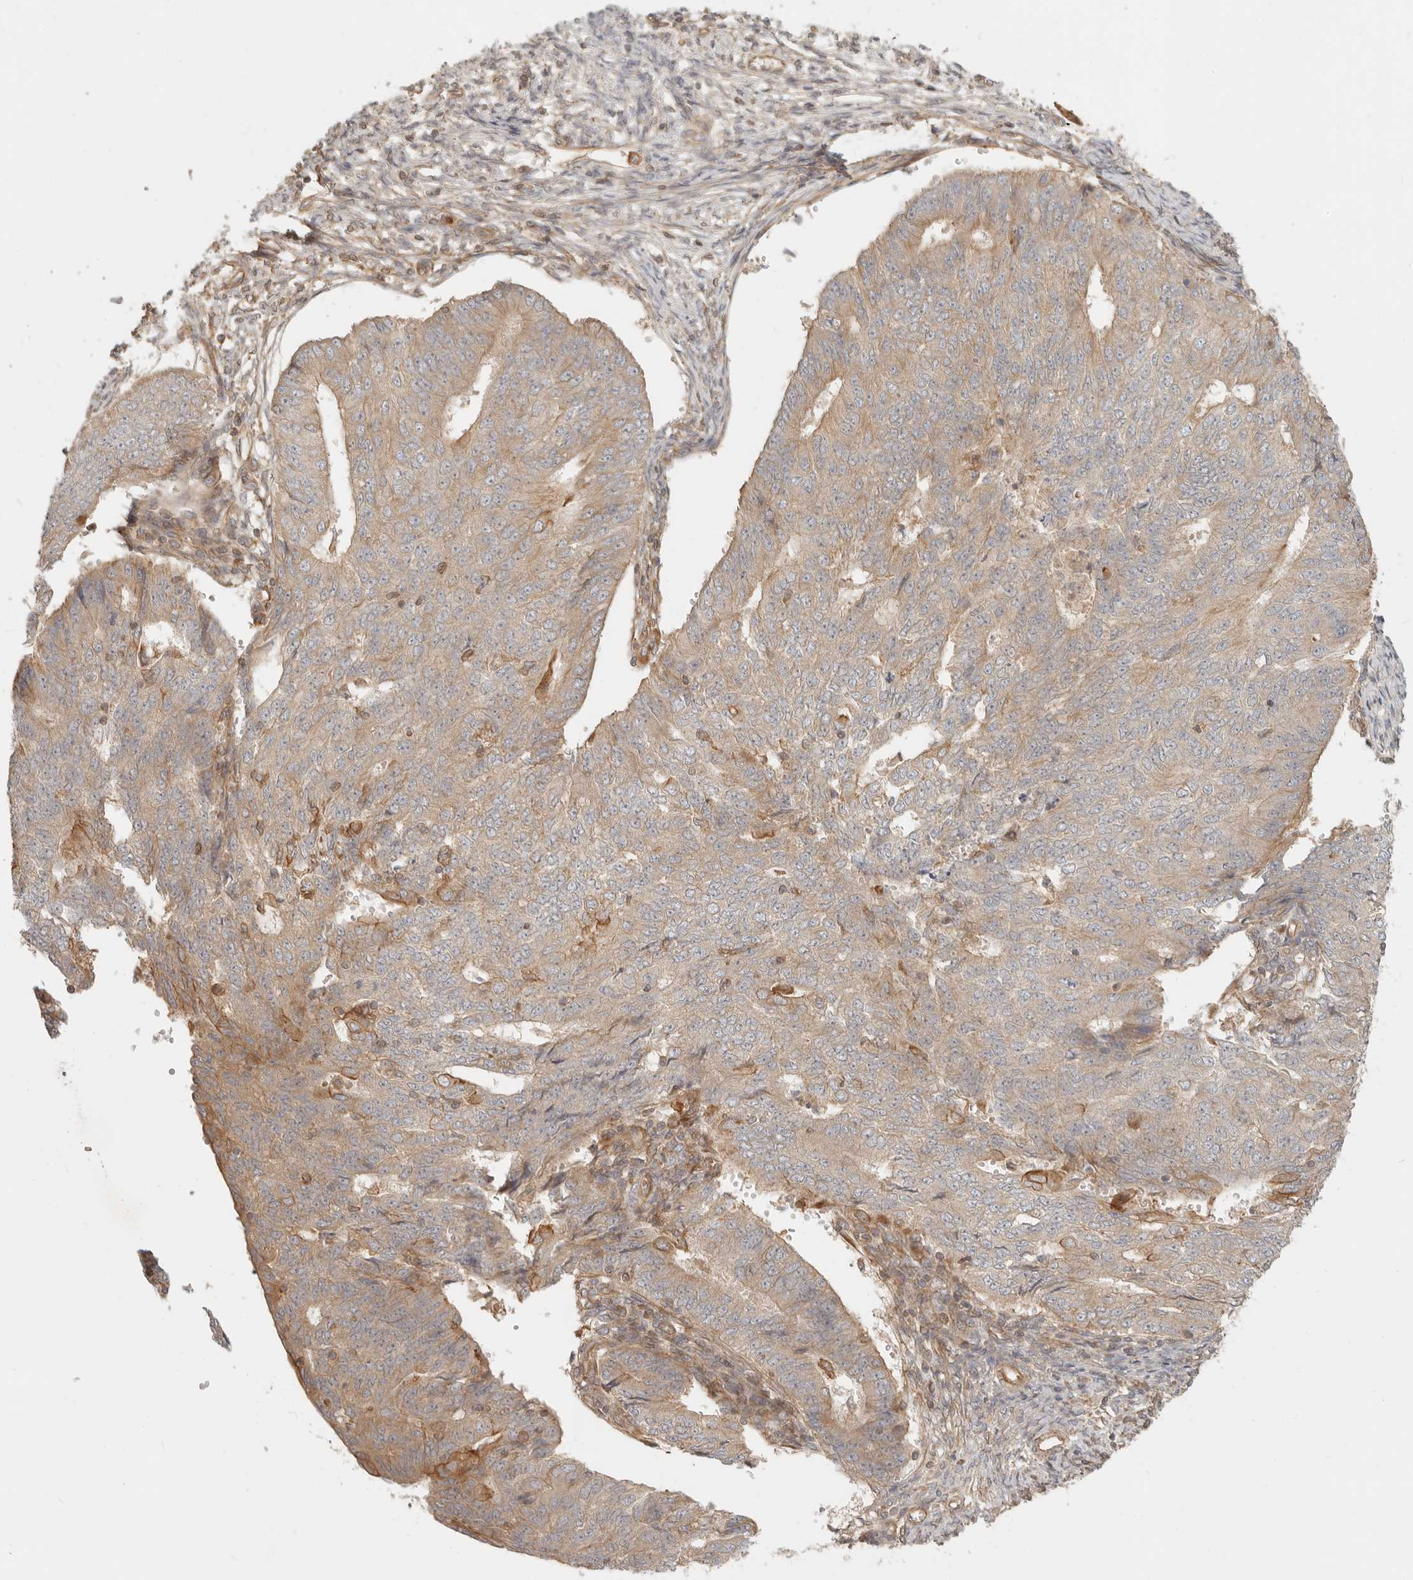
{"staining": {"intensity": "weak", "quantity": "25%-75%", "location": "cytoplasmic/membranous"}, "tissue": "endometrial cancer", "cell_type": "Tumor cells", "image_type": "cancer", "snomed": [{"axis": "morphology", "description": "Adenocarcinoma, NOS"}, {"axis": "topography", "description": "Endometrium"}], "caption": "Immunohistochemical staining of human endometrial cancer shows low levels of weak cytoplasmic/membranous staining in approximately 25%-75% of tumor cells.", "gene": "UFSP1", "patient": {"sex": "female", "age": 32}}